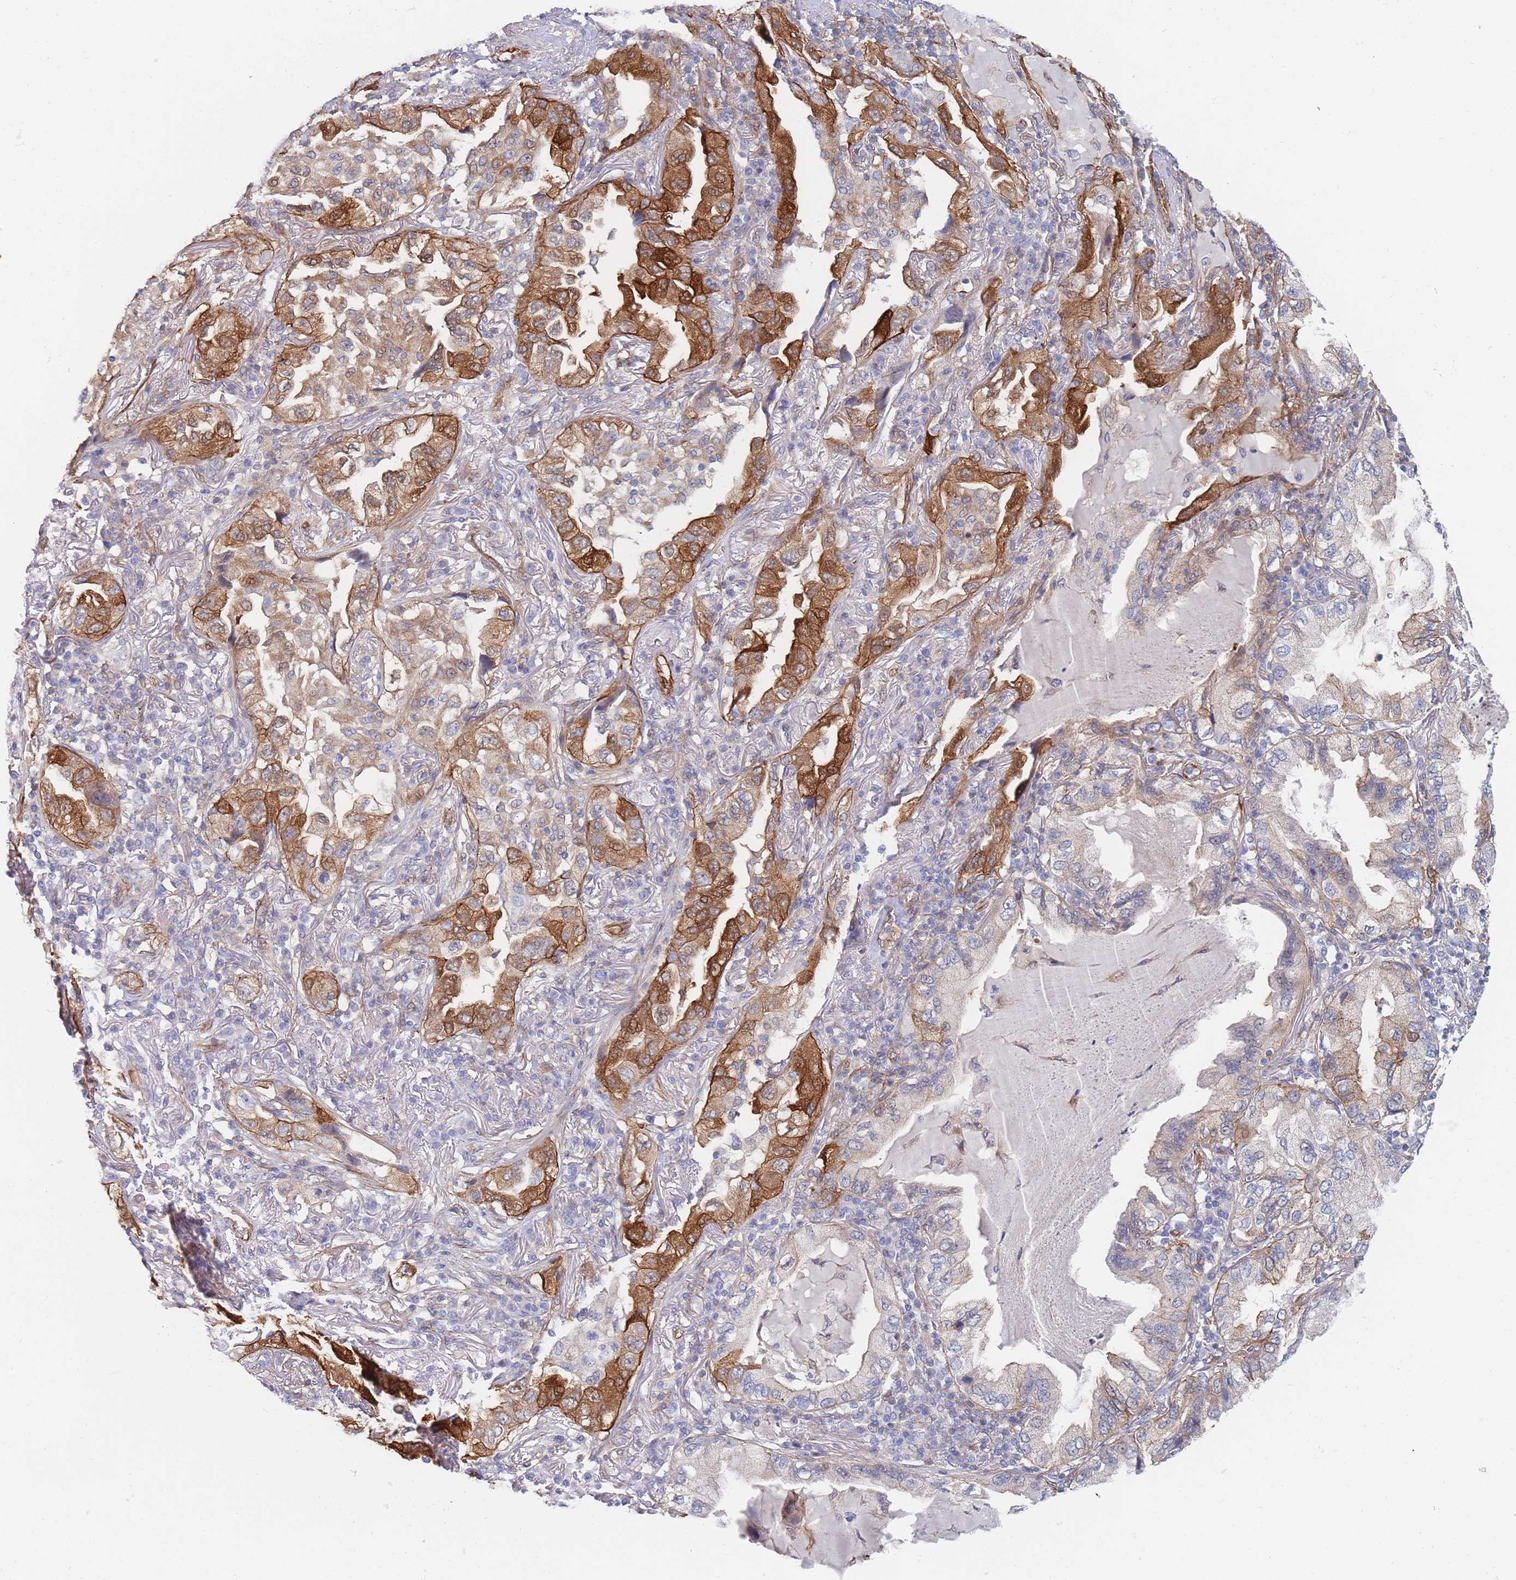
{"staining": {"intensity": "strong", "quantity": "25%-75%", "location": "cytoplasmic/membranous,nuclear"}, "tissue": "lung cancer", "cell_type": "Tumor cells", "image_type": "cancer", "snomed": [{"axis": "morphology", "description": "Adenocarcinoma, NOS"}, {"axis": "topography", "description": "Lung"}], "caption": "DAB (3,3'-diaminobenzidine) immunohistochemical staining of lung cancer reveals strong cytoplasmic/membranous and nuclear protein expression in approximately 25%-75% of tumor cells.", "gene": "G6PC1", "patient": {"sex": "female", "age": 69}}